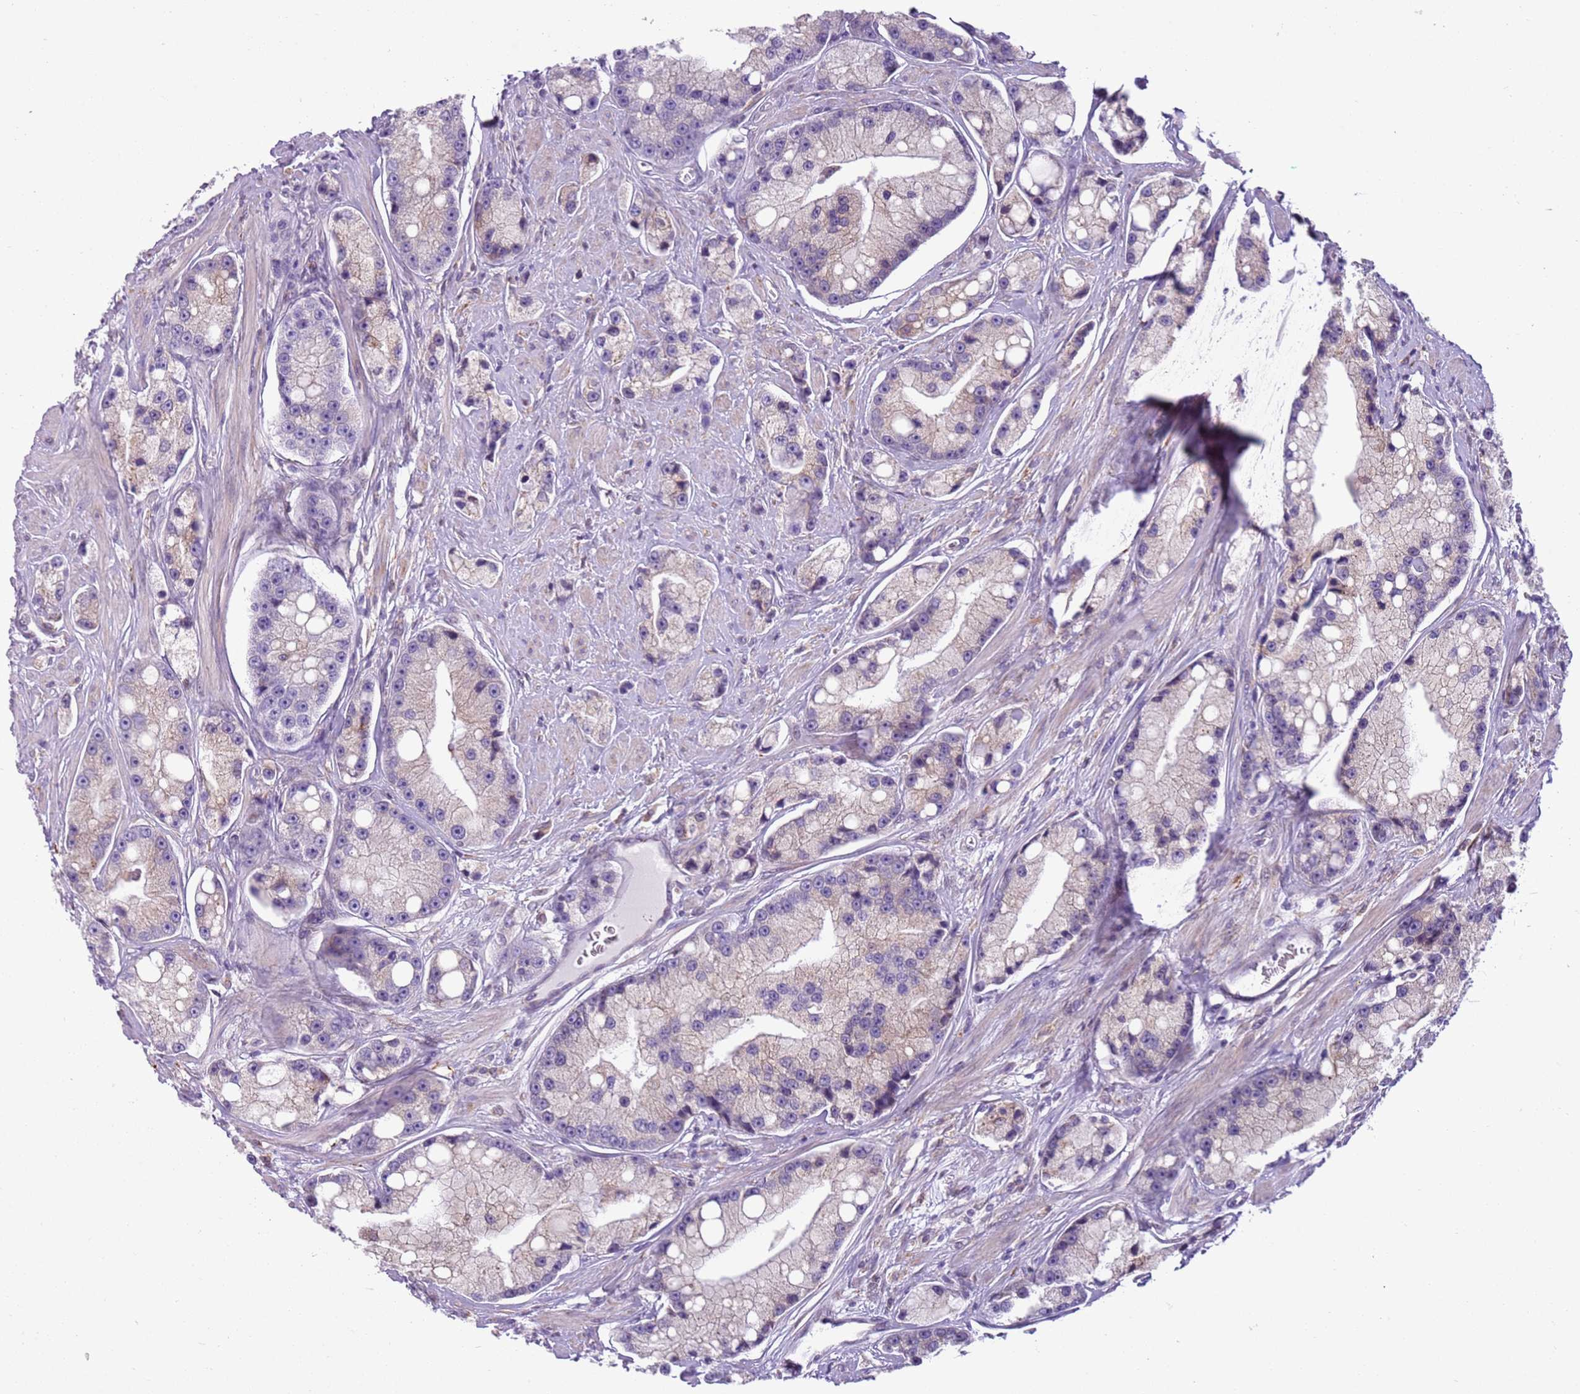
{"staining": {"intensity": "weak", "quantity": "<25%", "location": "cytoplasmic/membranous"}, "tissue": "prostate cancer", "cell_type": "Tumor cells", "image_type": "cancer", "snomed": [{"axis": "morphology", "description": "Adenocarcinoma, High grade"}, {"axis": "topography", "description": "Prostate"}], "caption": "Adenocarcinoma (high-grade) (prostate) was stained to show a protein in brown. There is no significant staining in tumor cells.", "gene": "OAF", "patient": {"sex": "male", "age": 74}}